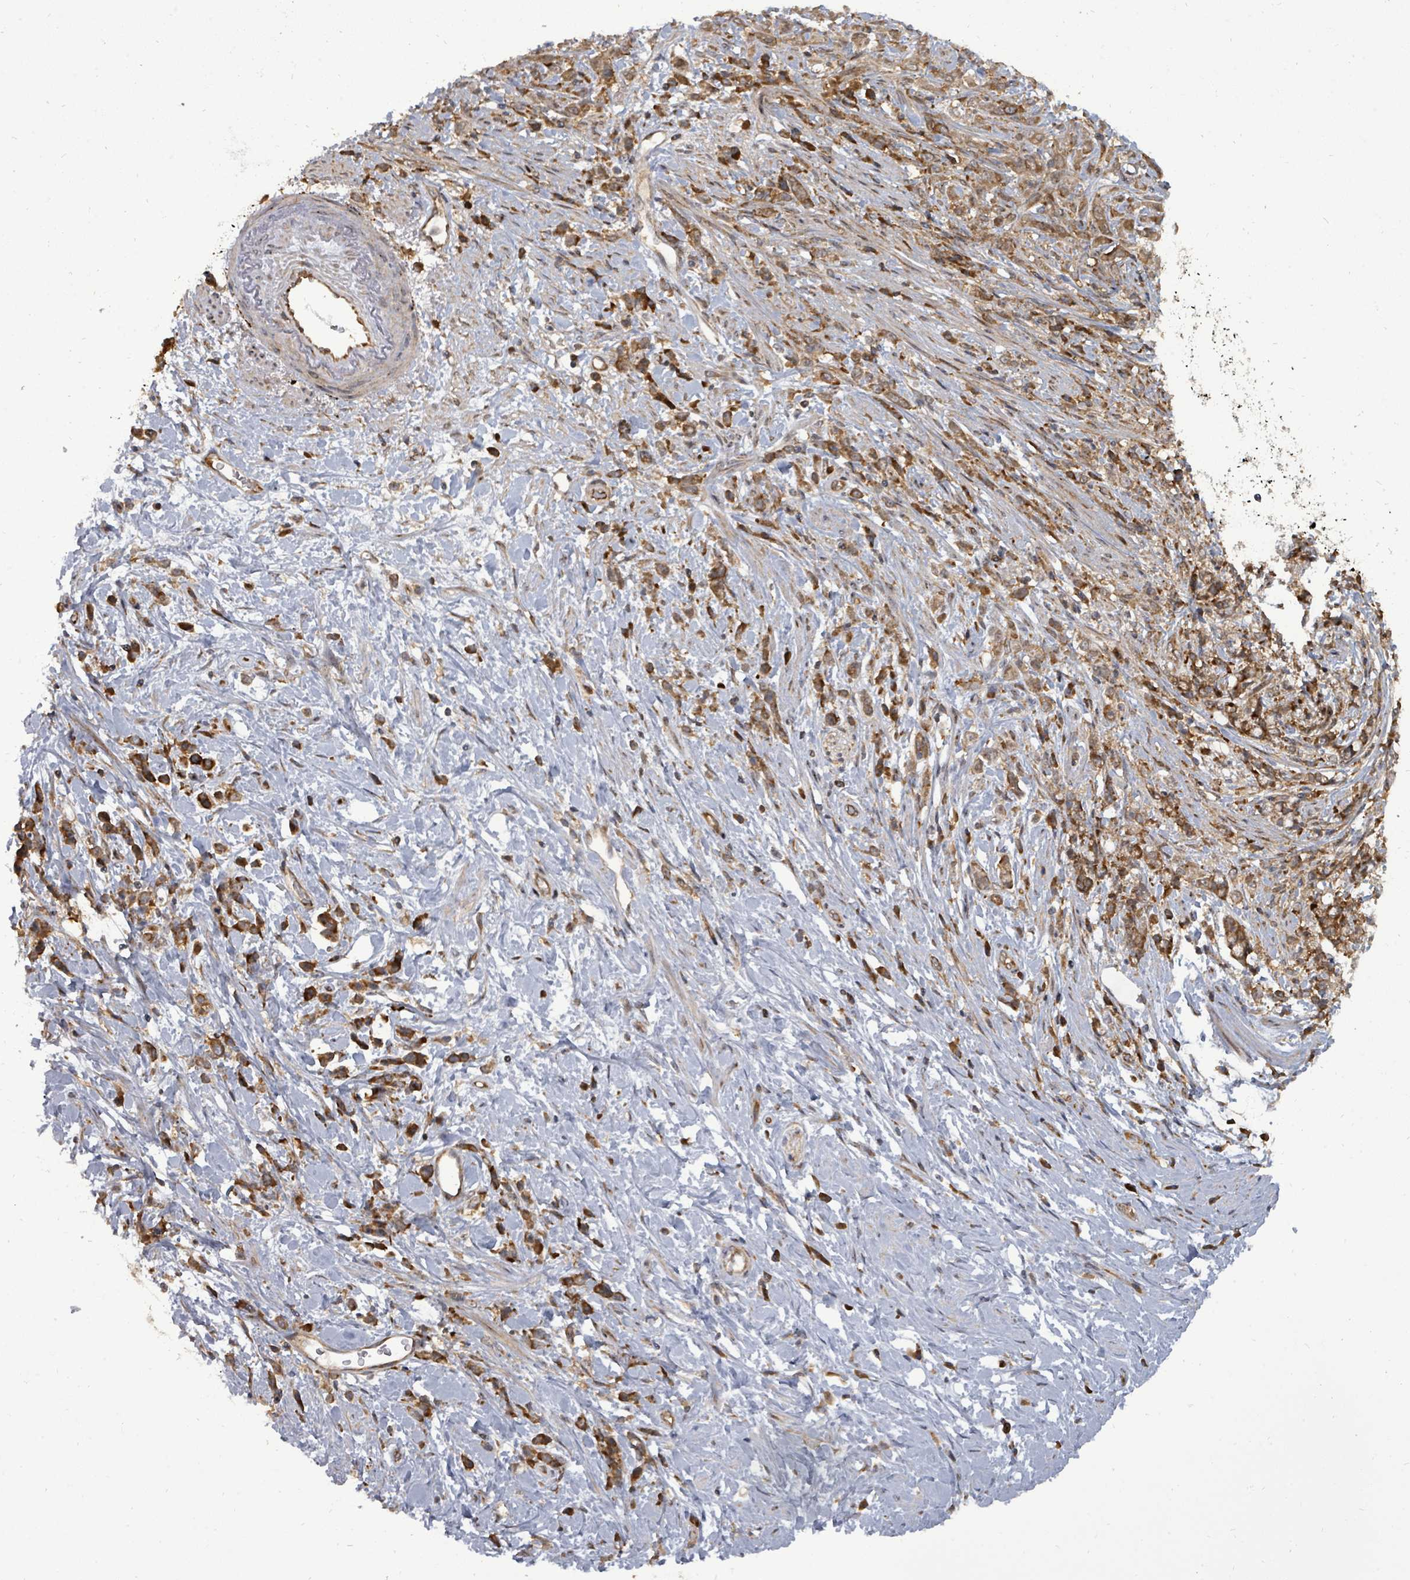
{"staining": {"intensity": "strong", "quantity": ">75%", "location": "cytoplasmic/membranous"}, "tissue": "stomach cancer", "cell_type": "Tumor cells", "image_type": "cancer", "snomed": [{"axis": "morphology", "description": "Adenocarcinoma, NOS"}, {"axis": "topography", "description": "Stomach"}], "caption": "Immunohistochemical staining of adenocarcinoma (stomach) displays high levels of strong cytoplasmic/membranous protein expression in about >75% of tumor cells.", "gene": "EIF3C", "patient": {"sex": "female", "age": 60}}